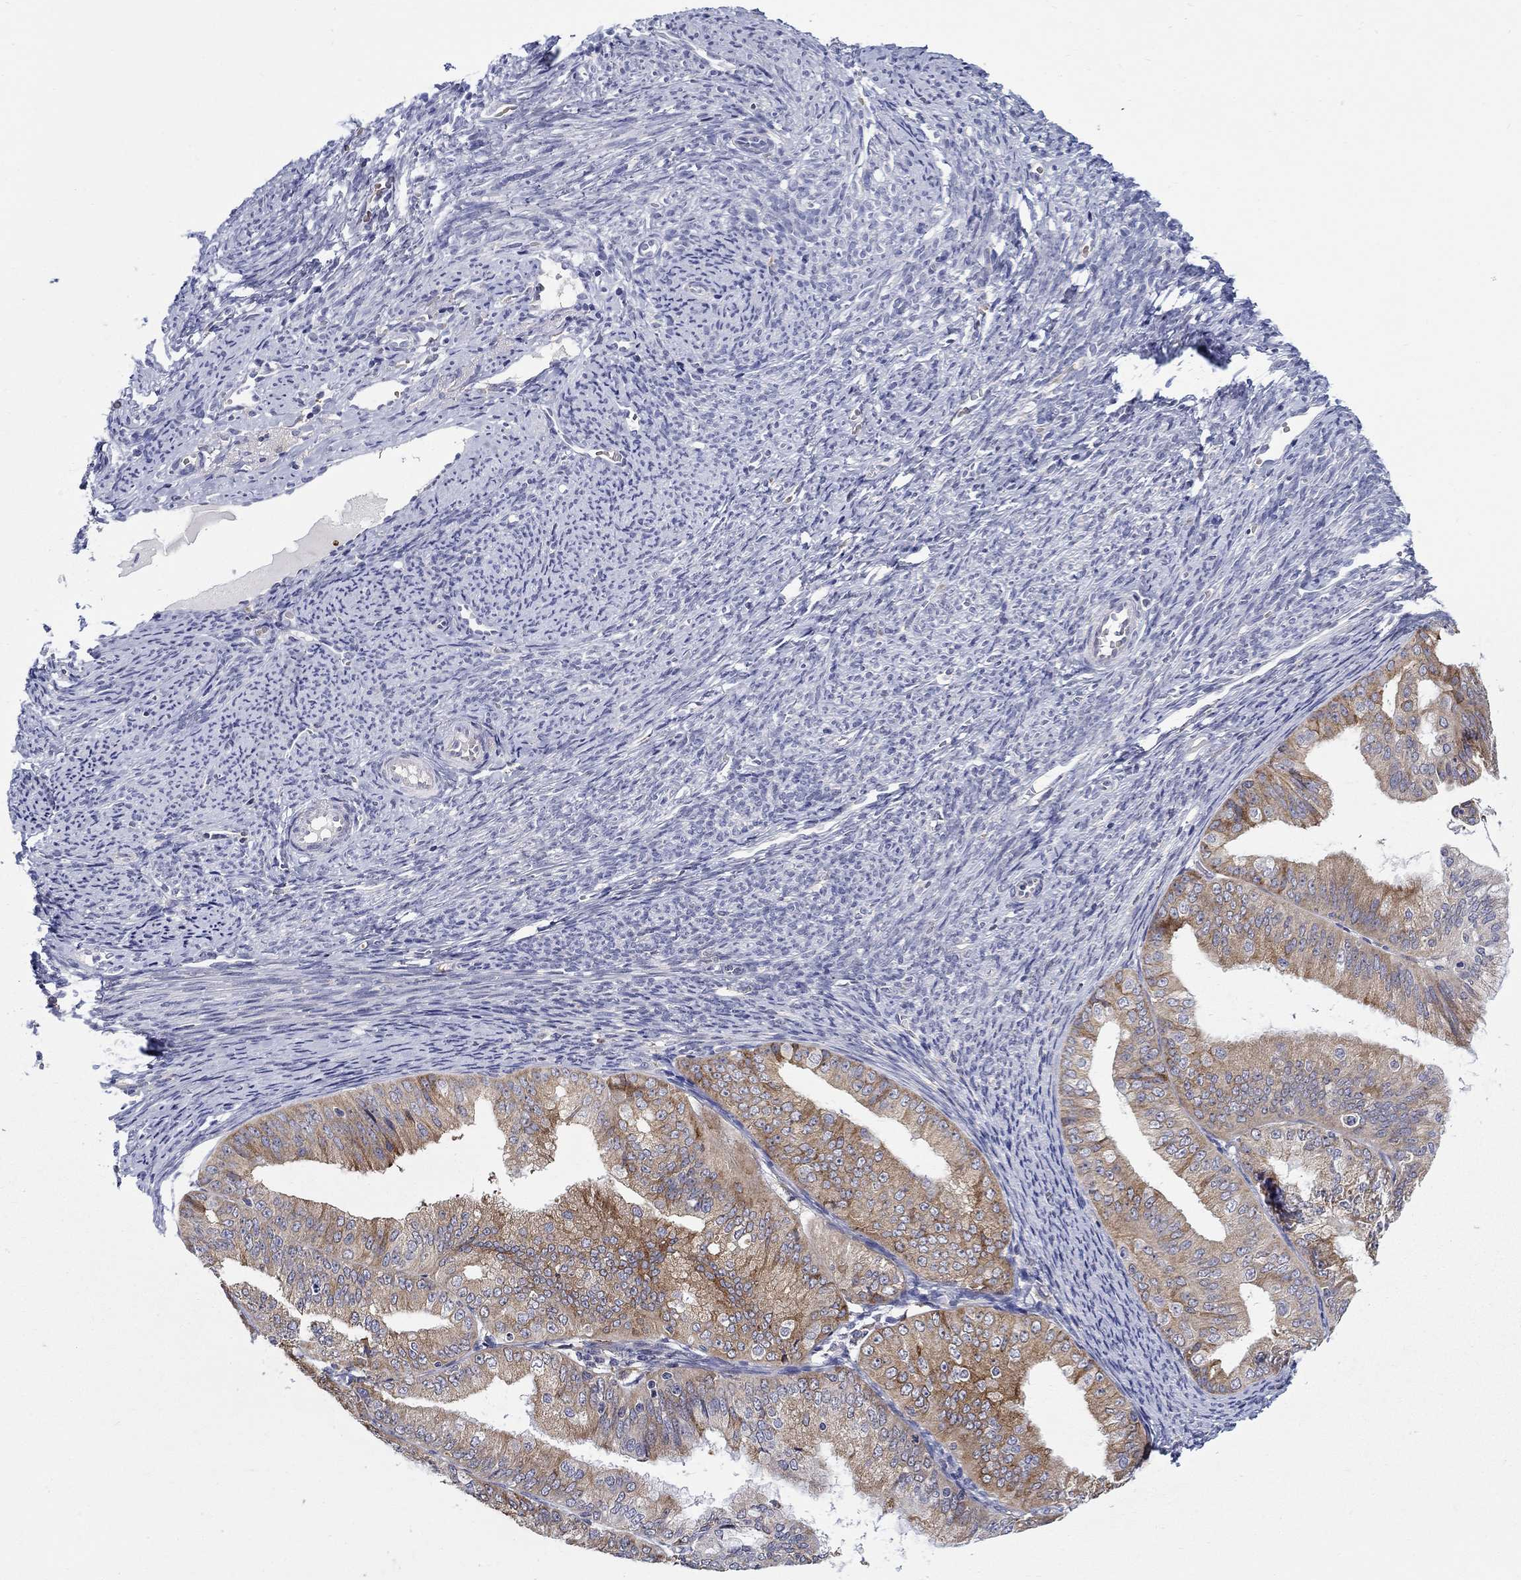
{"staining": {"intensity": "moderate", "quantity": "25%-75%", "location": "cytoplasmic/membranous"}, "tissue": "endometrial cancer", "cell_type": "Tumor cells", "image_type": "cancer", "snomed": [{"axis": "morphology", "description": "Adenocarcinoma, NOS"}, {"axis": "topography", "description": "Endometrium"}], "caption": "This photomicrograph demonstrates endometrial adenocarcinoma stained with immunohistochemistry (IHC) to label a protein in brown. The cytoplasmic/membranous of tumor cells show moderate positivity for the protein. Nuclei are counter-stained blue.", "gene": "QRFPR", "patient": {"sex": "female", "age": 63}}